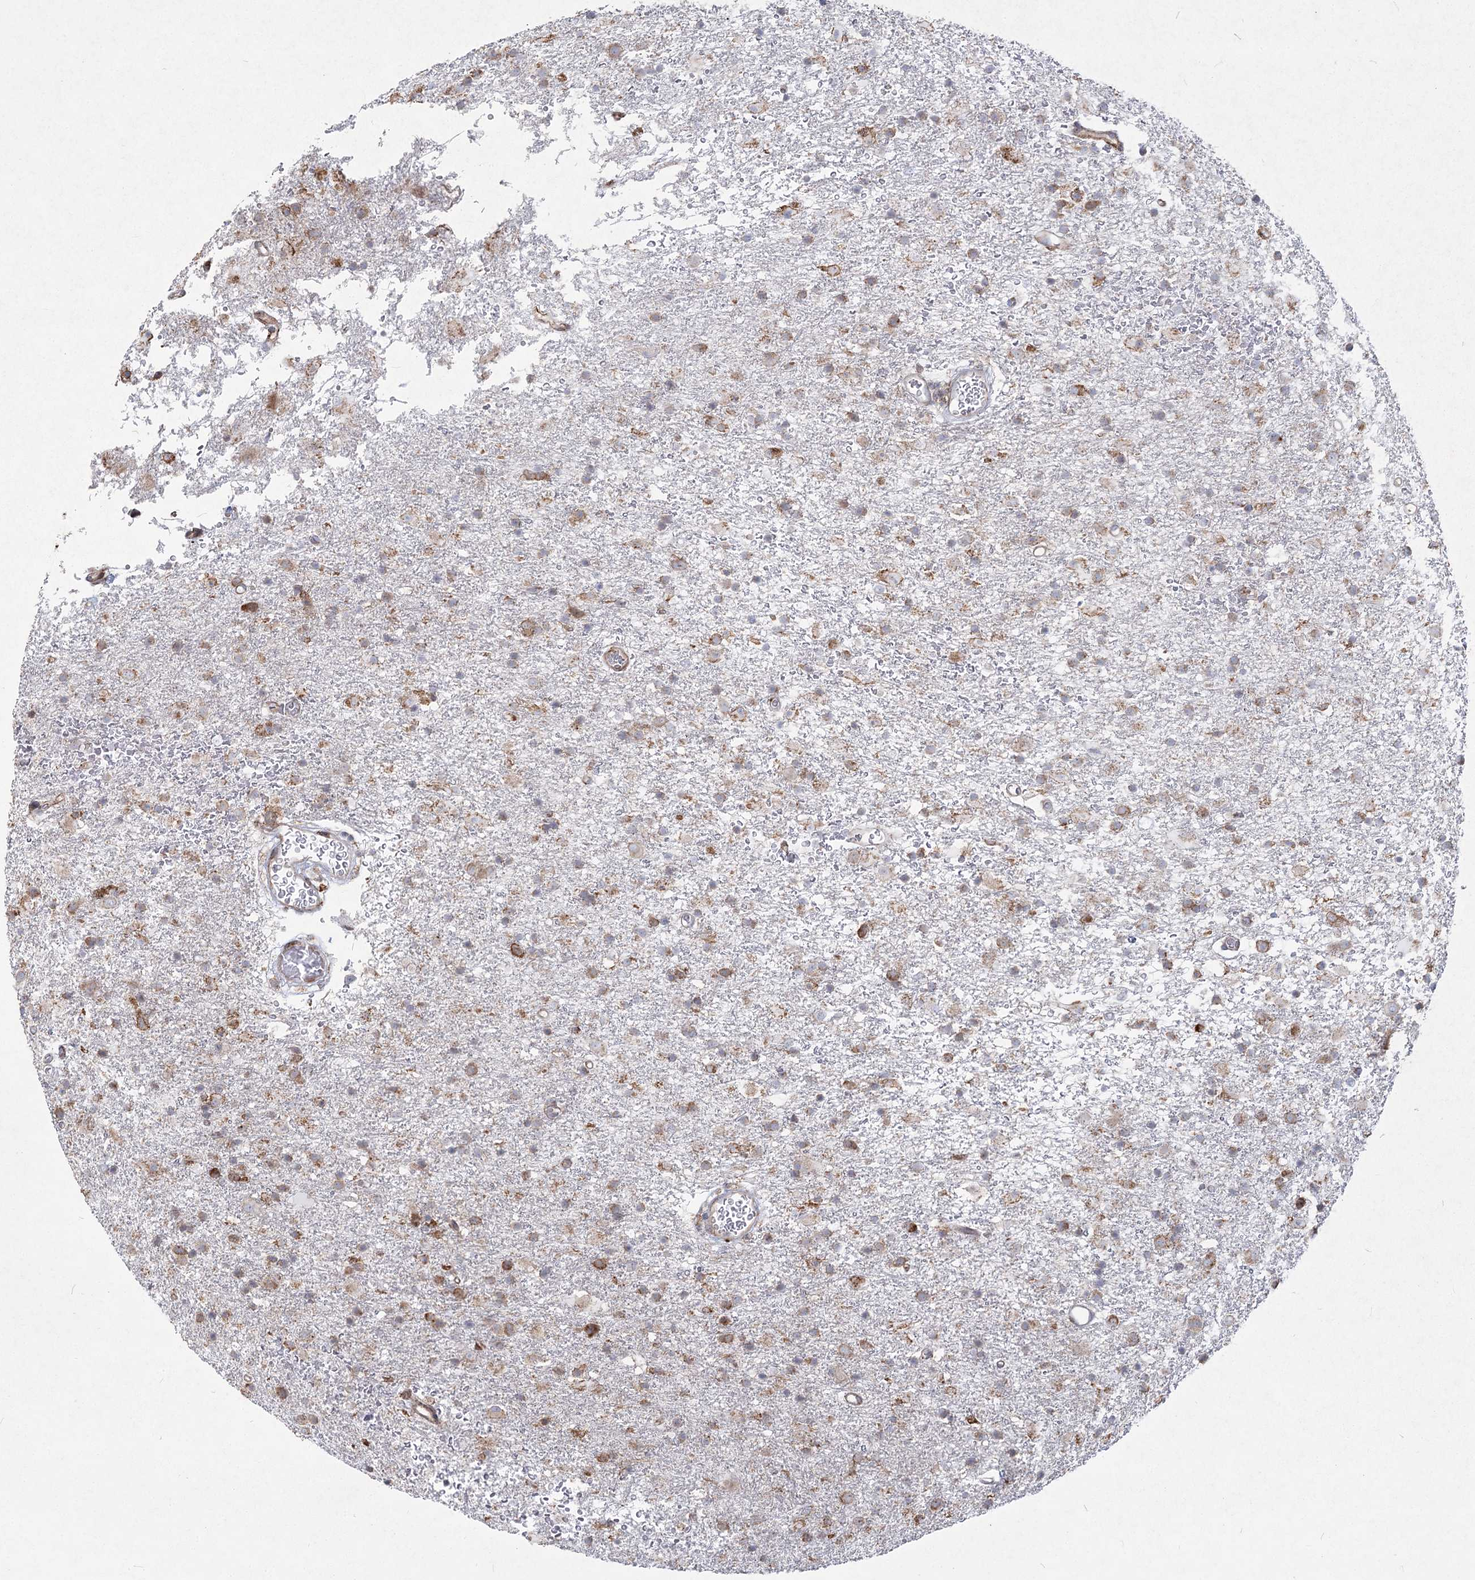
{"staining": {"intensity": "moderate", "quantity": "<25%", "location": "cytoplasmic/membranous"}, "tissue": "glioma", "cell_type": "Tumor cells", "image_type": "cancer", "snomed": [{"axis": "morphology", "description": "Glioma, malignant, Low grade"}, {"axis": "topography", "description": "Brain"}], "caption": "DAB (3,3'-diaminobenzidine) immunohistochemical staining of human glioma exhibits moderate cytoplasmic/membranous protein staining in about <25% of tumor cells.", "gene": "NHLRC2", "patient": {"sex": "male", "age": 65}}